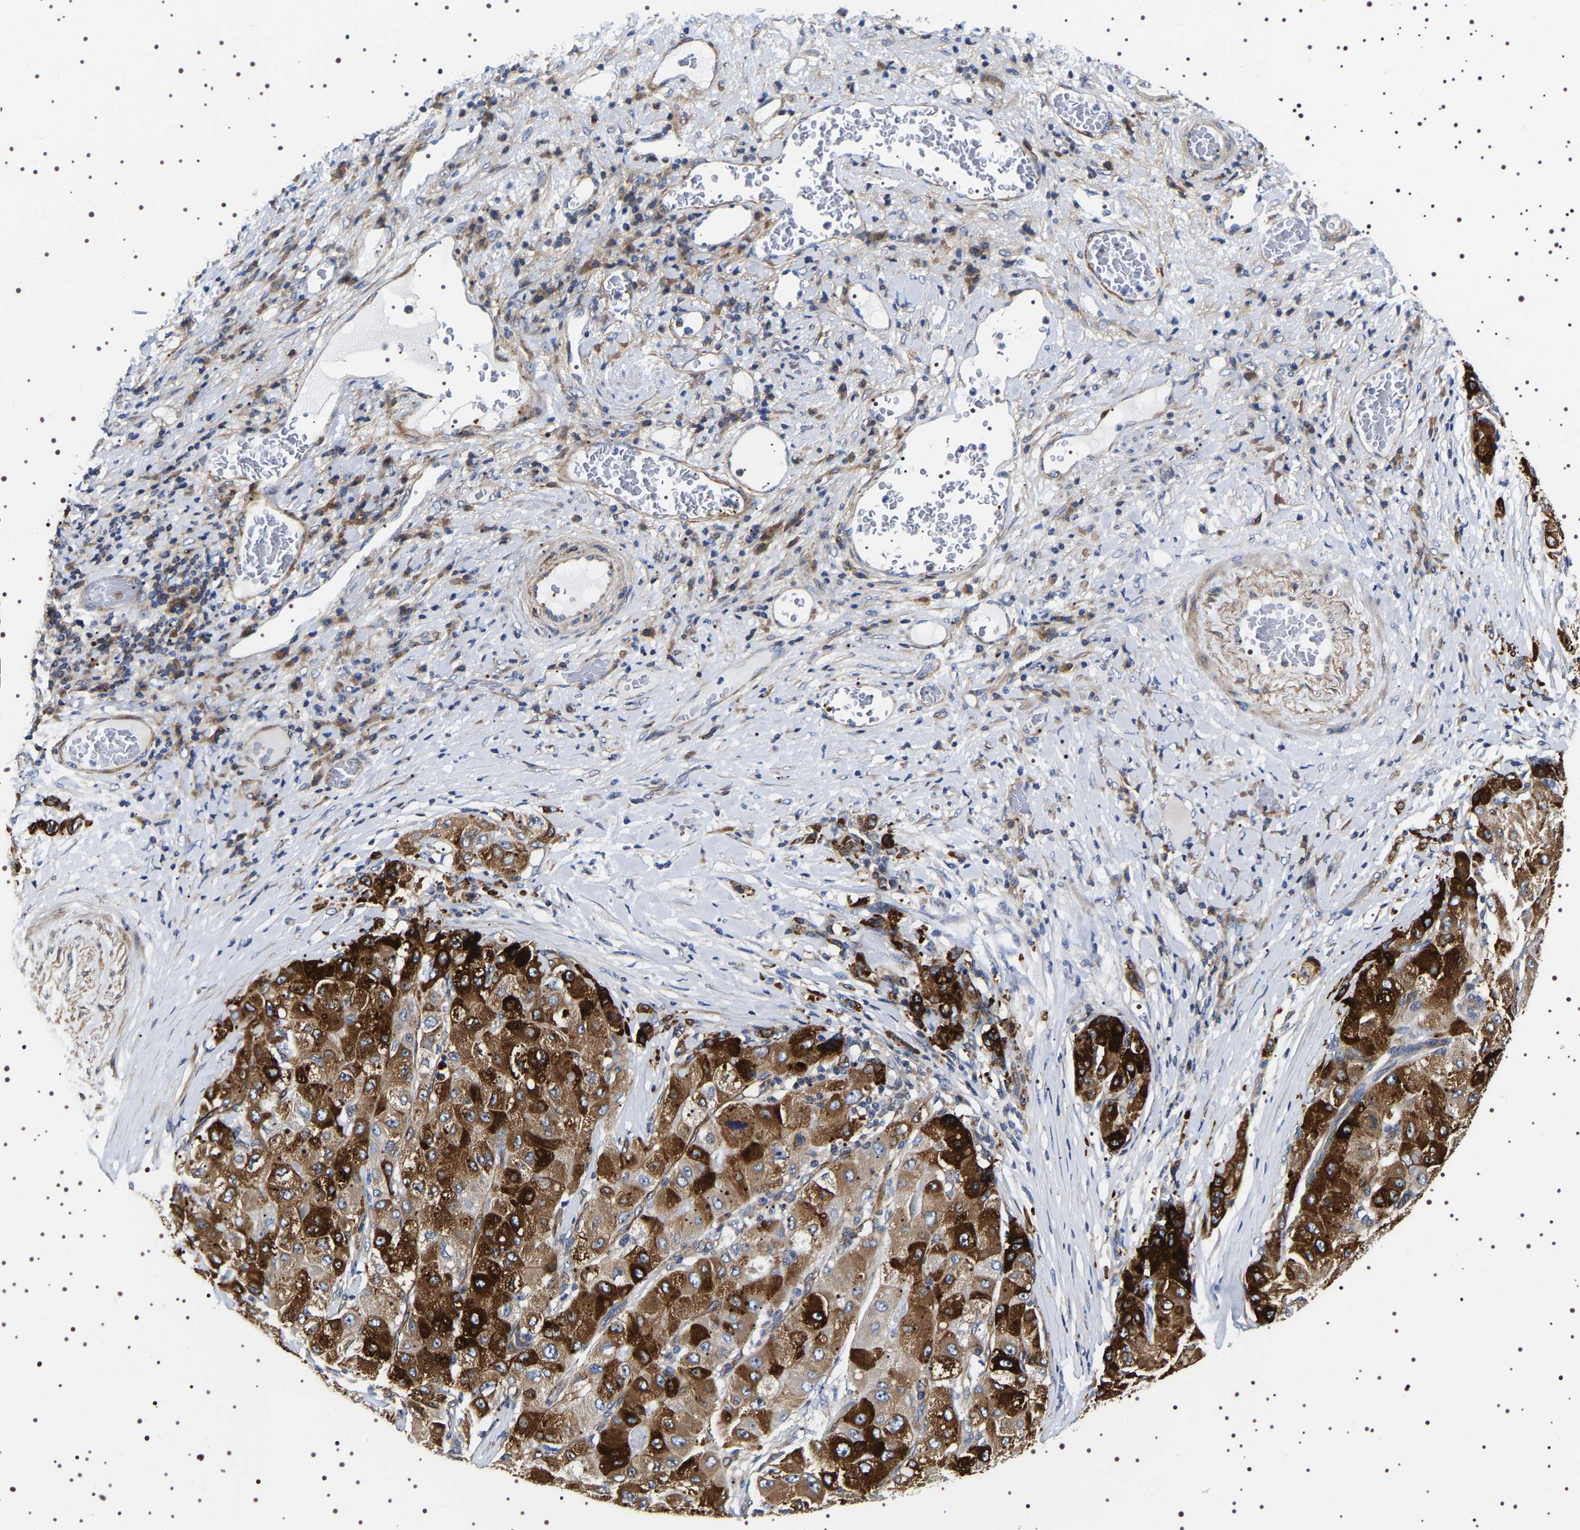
{"staining": {"intensity": "strong", "quantity": ">75%", "location": "cytoplasmic/membranous"}, "tissue": "liver cancer", "cell_type": "Tumor cells", "image_type": "cancer", "snomed": [{"axis": "morphology", "description": "Cholangiocarcinoma"}, {"axis": "topography", "description": "Liver"}], "caption": "High-power microscopy captured an immunohistochemistry (IHC) micrograph of liver cancer, revealing strong cytoplasmic/membranous positivity in about >75% of tumor cells. (IHC, brightfield microscopy, high magnification).", "gene": "SQLE", "patient": {"sex": "male", "age": 50}}